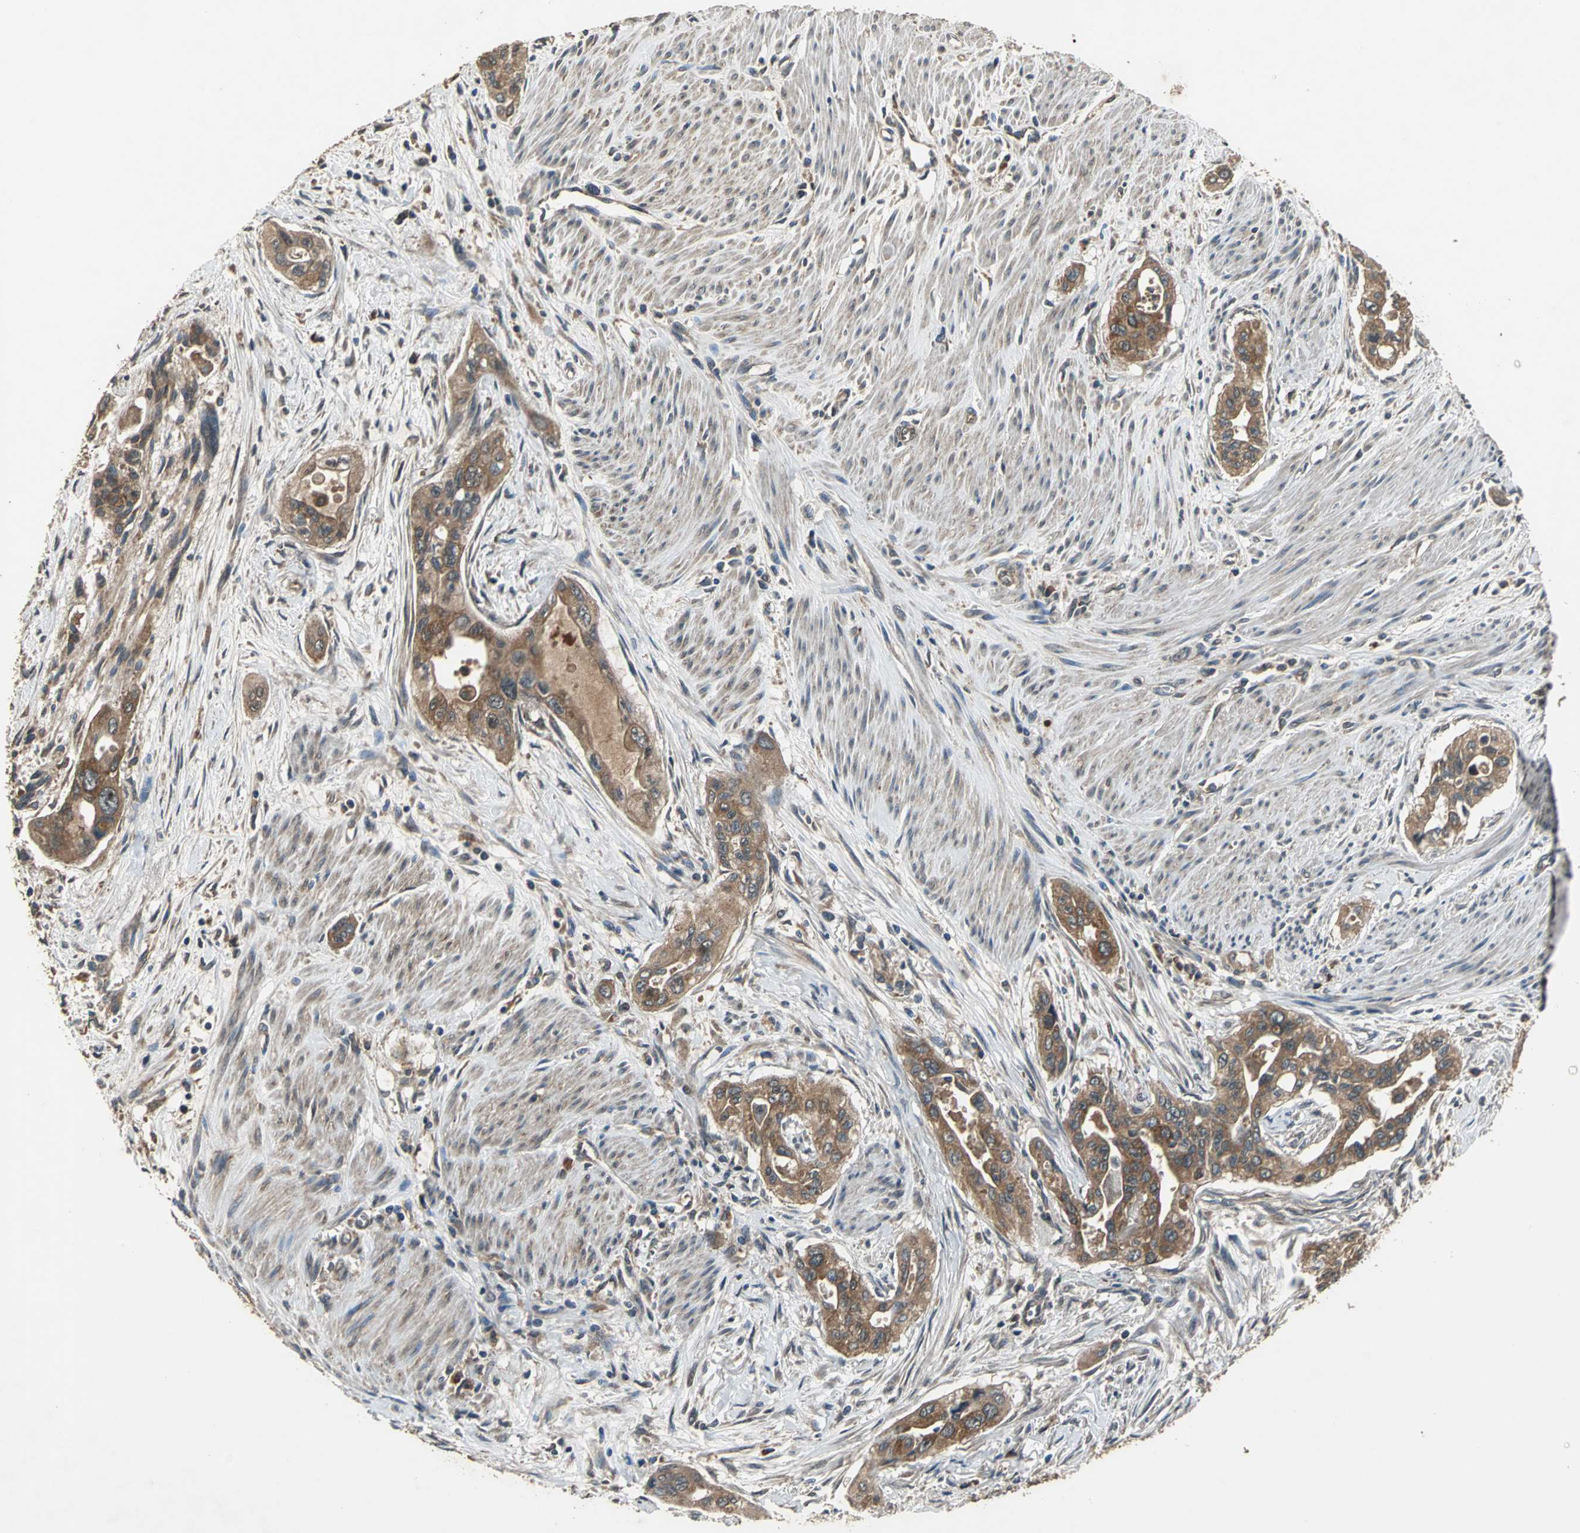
{"staining": {"intensity": "strong", "quantity": ">75%", "location": "cytoplasmic/membranous"}, "tissue": "pancreatic cancer", "cell_type": "Tumor cells", "image_type": "cancer", "snomed": [{"axis": "morphology", "description": "Adenocarcinoma, NOS"}, {"axis": "topography", "description": "Pancreas"}], "caption": "This photomicrograph demonstrates immunohistochemistry staining of human adenocarcinoma (pancreatic), with high strong cytoplasmic/membranous staining in about >75% of tumor cells.", "gene": "ZNF608", "patient": {"sex": "male", "age": 77}}